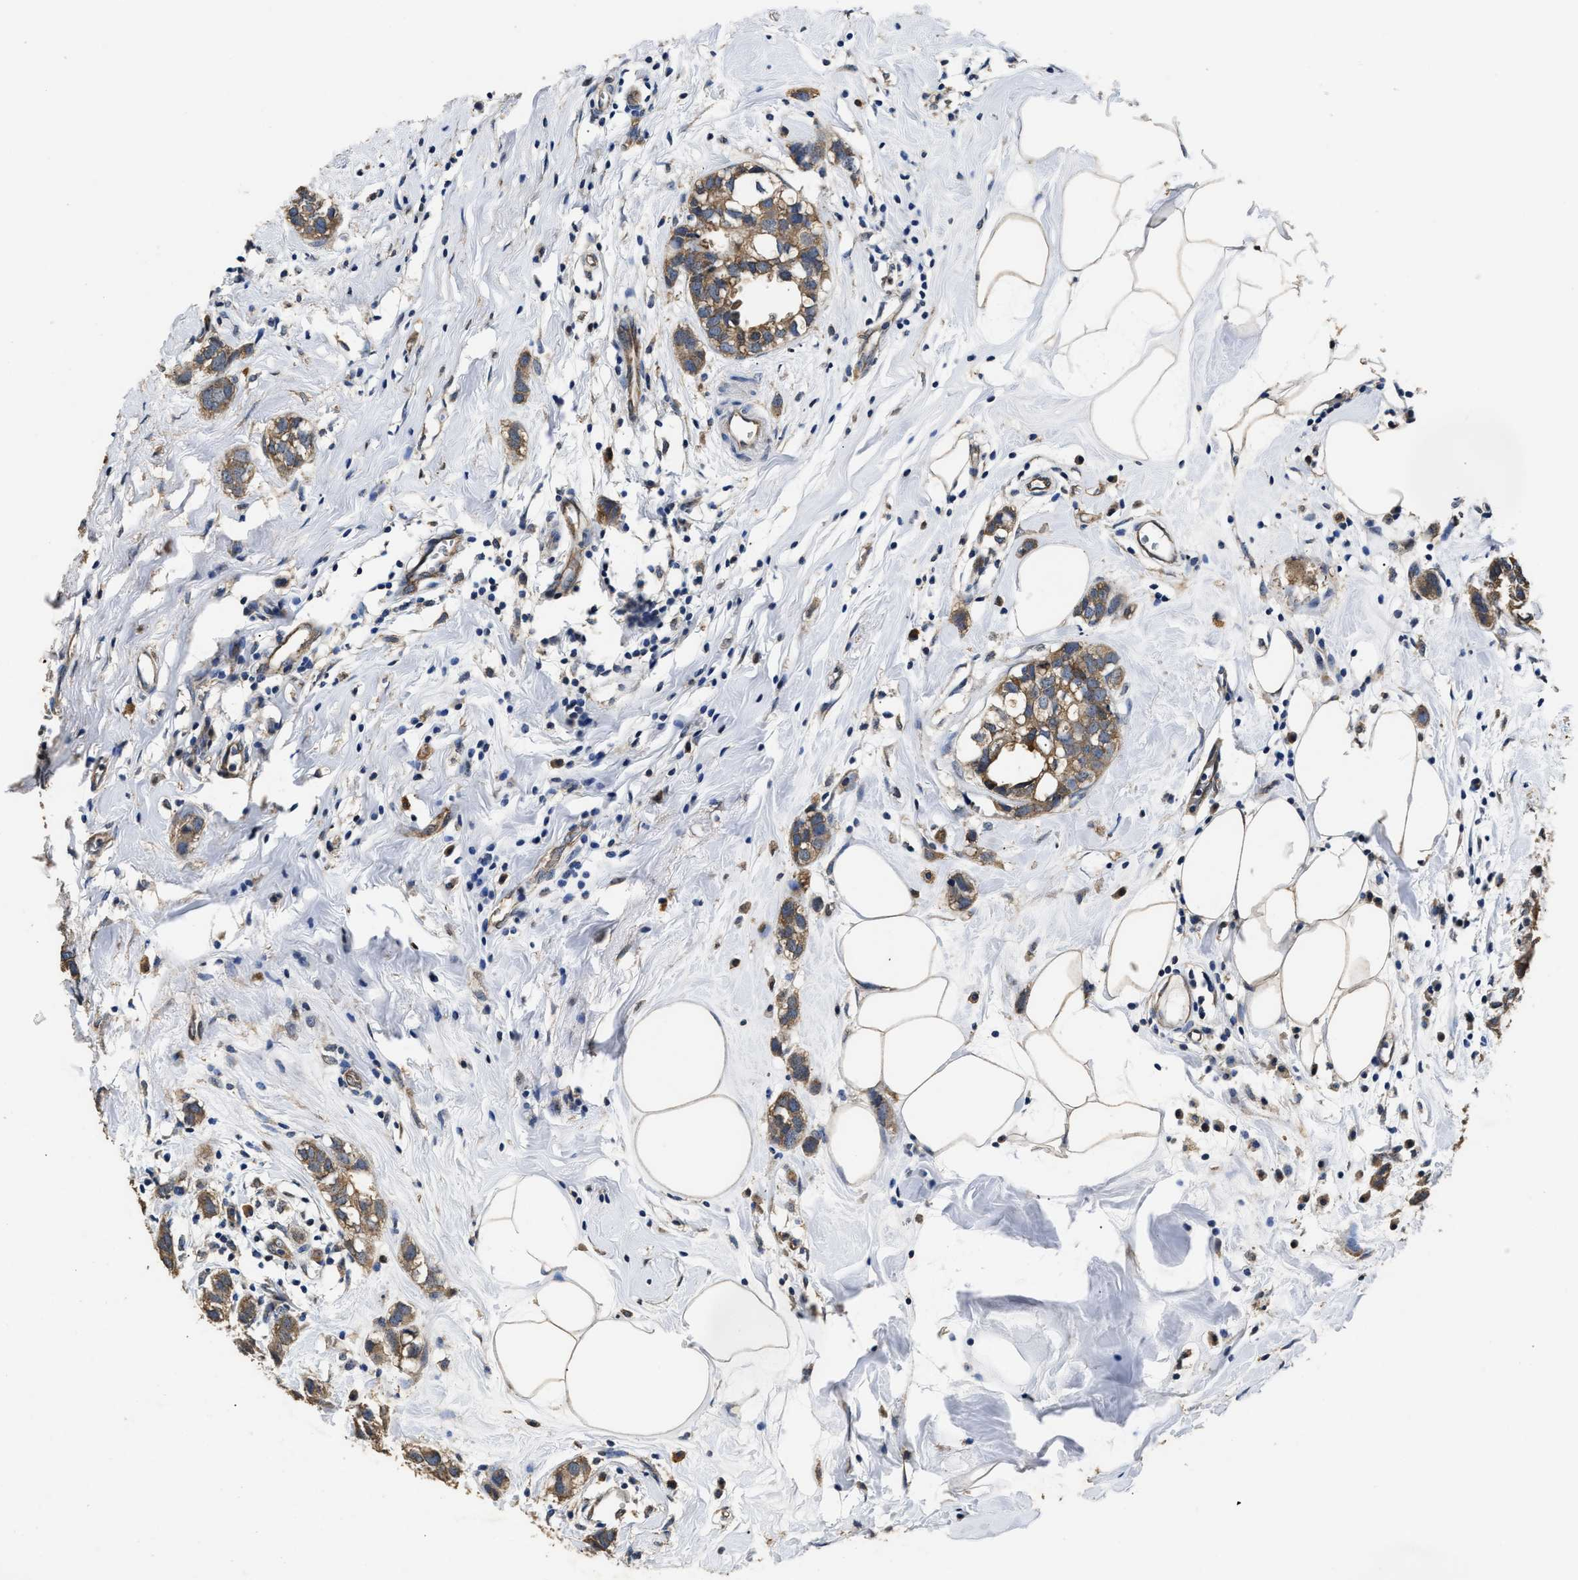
{"staining": {"intensity": "moderate", "quantity": ">75%", "location": "cytoplasmic/membranous"}, "tissue": "breast cancer", "cell_type": "Tumor cells", "image_type": "cancer", "snomed": [{"axis": "morphology", "description": "Normal tissue, NOS"}, {"axis": "morphology", "description": "Duct carcinoma"}, {"axis": "topography", "description": "Breast"}], "caption": "Protein positivity by immunohistochemistry (IHC) displays moderate cytoplasmic/membranous expression in approximately >75% of tumor cells in breast cancer (intraductal carcinoma). Nuclei are stained in blue.", "gene": "YWHAE", "patient": {"sex": "female", "age": 50}}